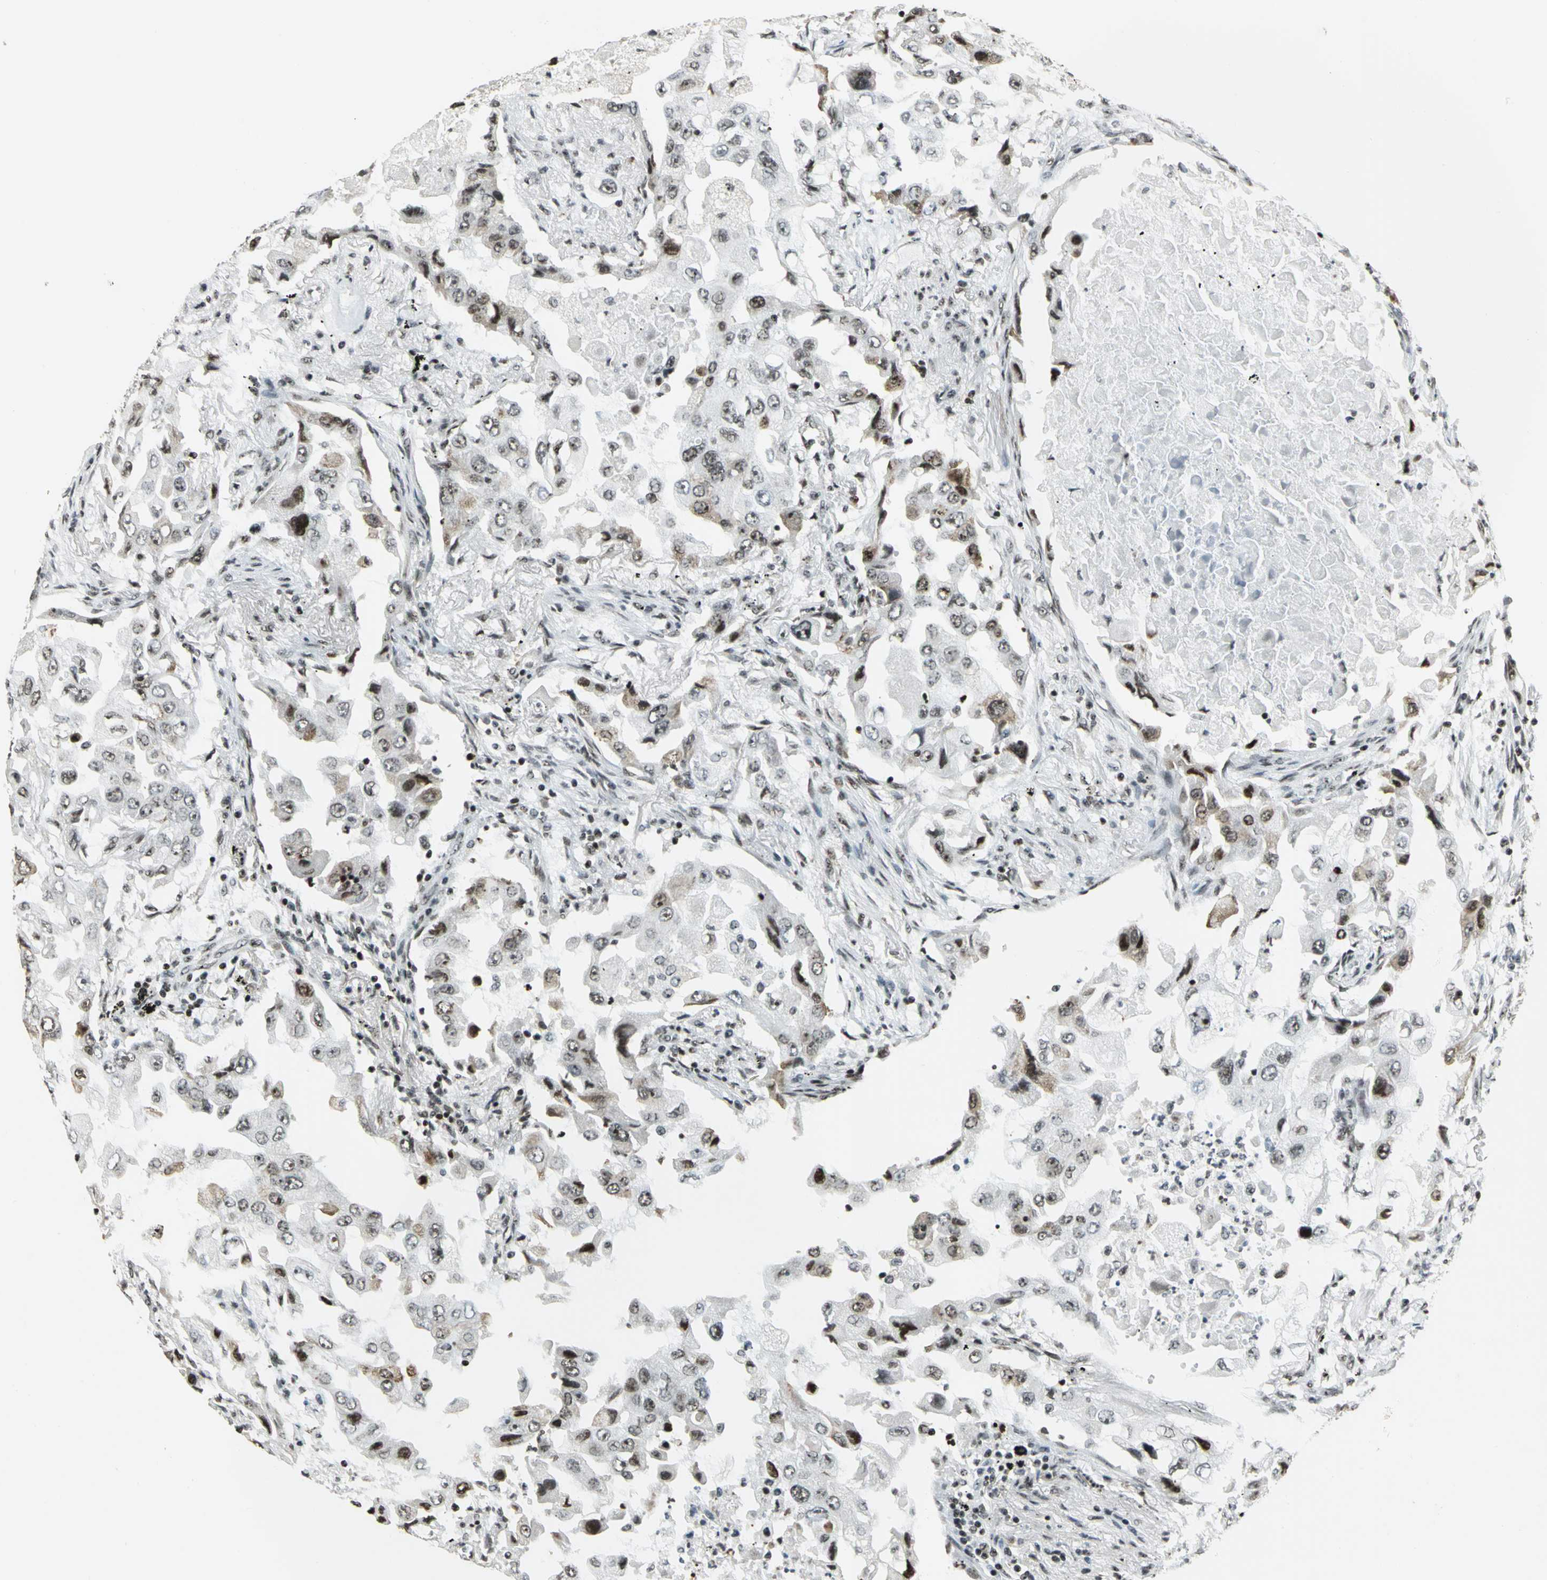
{"staining": {"intensity": "moderate", "quantity": "25%-75%", "location": "nuclear"}, "tissue": "lung cancer", "cell_type": "Tumor cells", "image_type": "cancer", "snomed": [{"axis": "morphology", "description": "Adenocarcinoma, NOS"}, {"axis": "topography", "description": "Lung"}], "caption": "Moderate nuclear positivity for a protein is appreciated in approximately 25%-75% of tumor cells of lung cancer (adenocarcinoma) using immunohistochemistry (IHC).", "gene": "UBTF", "patient": {"sex": "female", "age": 65}}